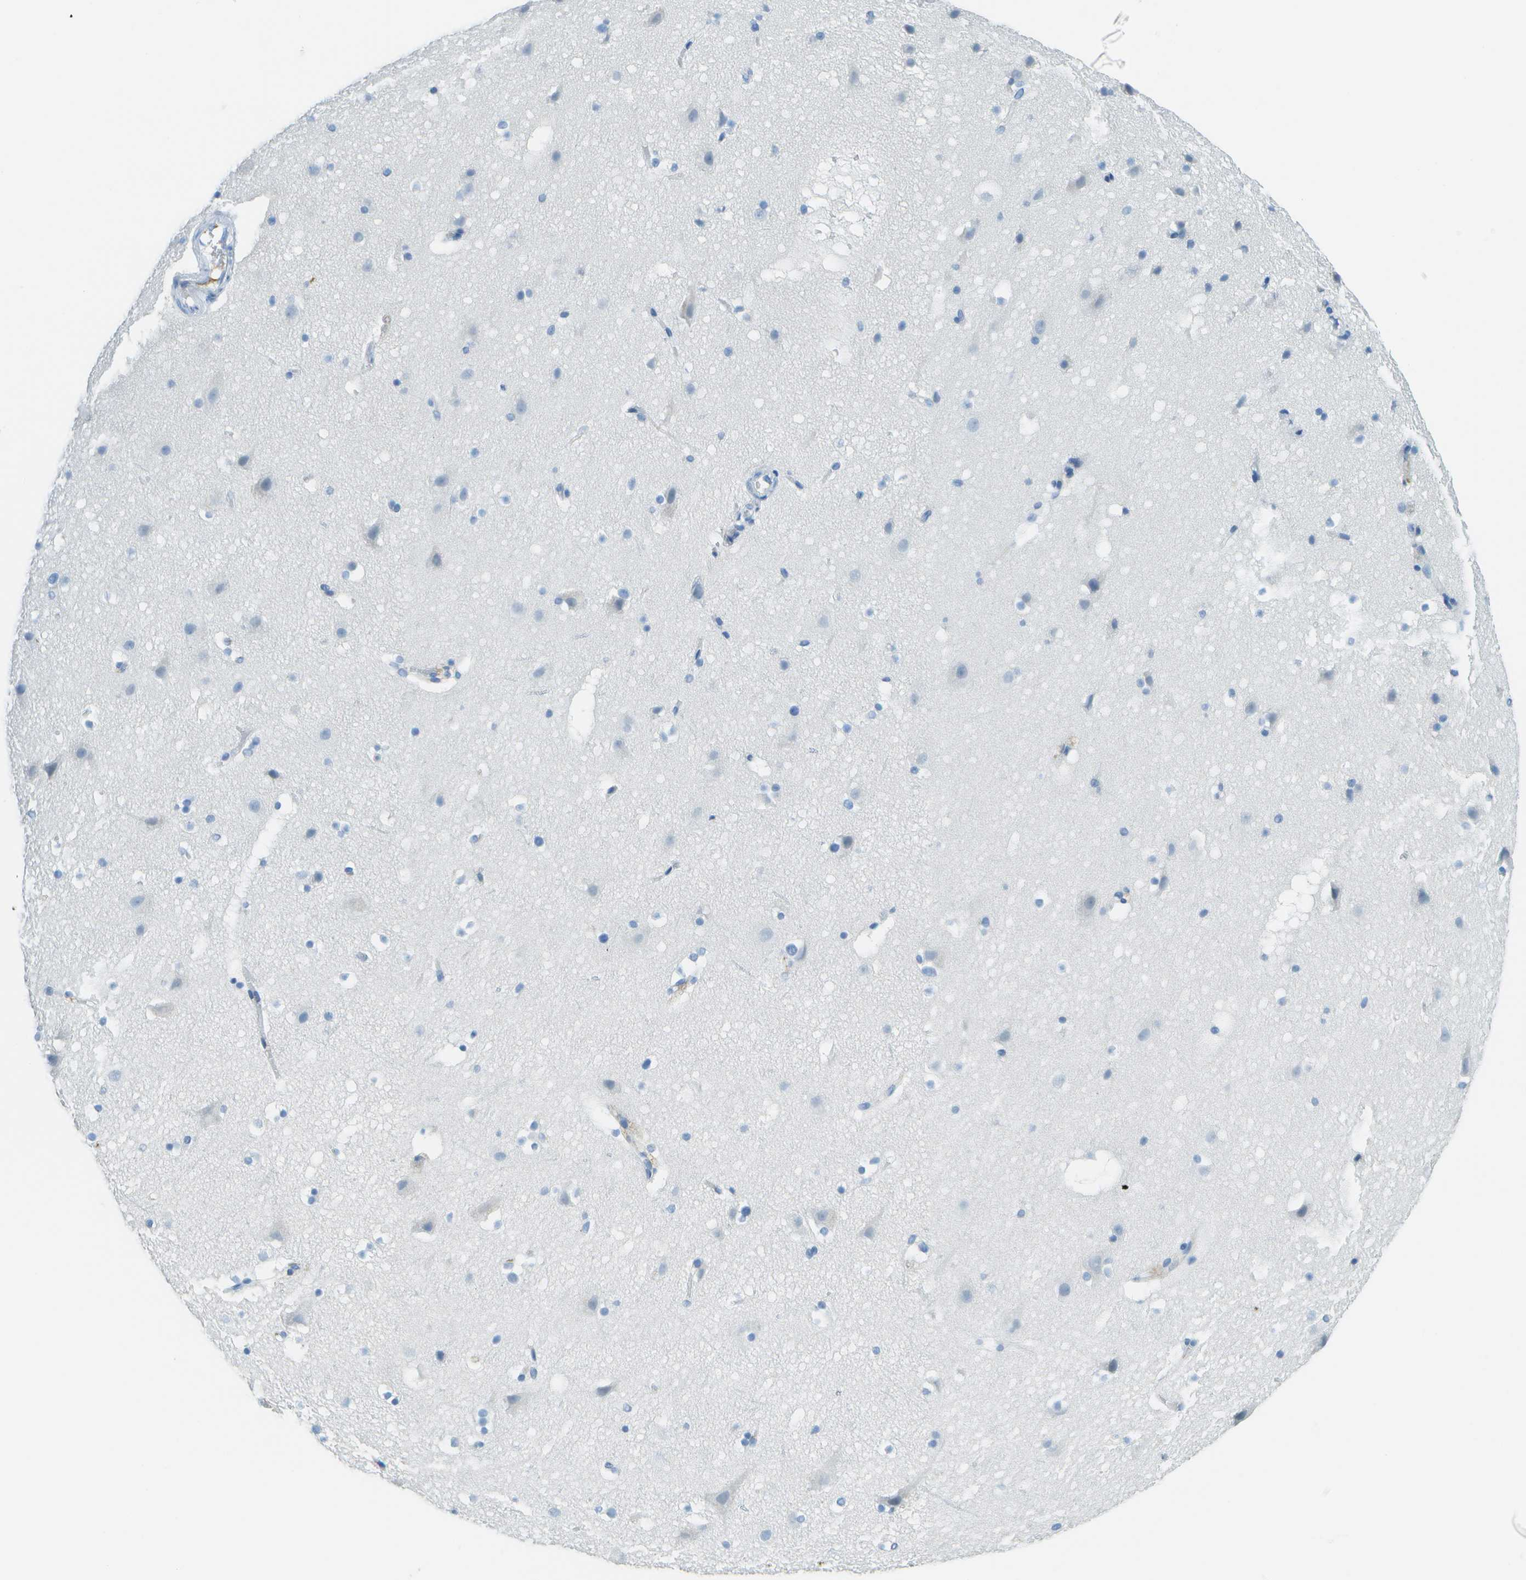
{"staining": {"intensity": "negative", "quantity": "none", "location": "none"}, "tissue": "cerebral cortex", "cell_type": "Endothelial cells", "image_type": "normal", "snomed": [{"axis": "morphology", "description": "Normal tissue, NOS"}, {"axis": "topography", "description": "Cerebral cortex"}], "caption": "IHC micrograph of unremarkable cerebral cortex stained for a protein (brown), which exhibits no staining in endothelial cells.", "gene": "C1S", "patient": {"sex": "male", "age": 45}}